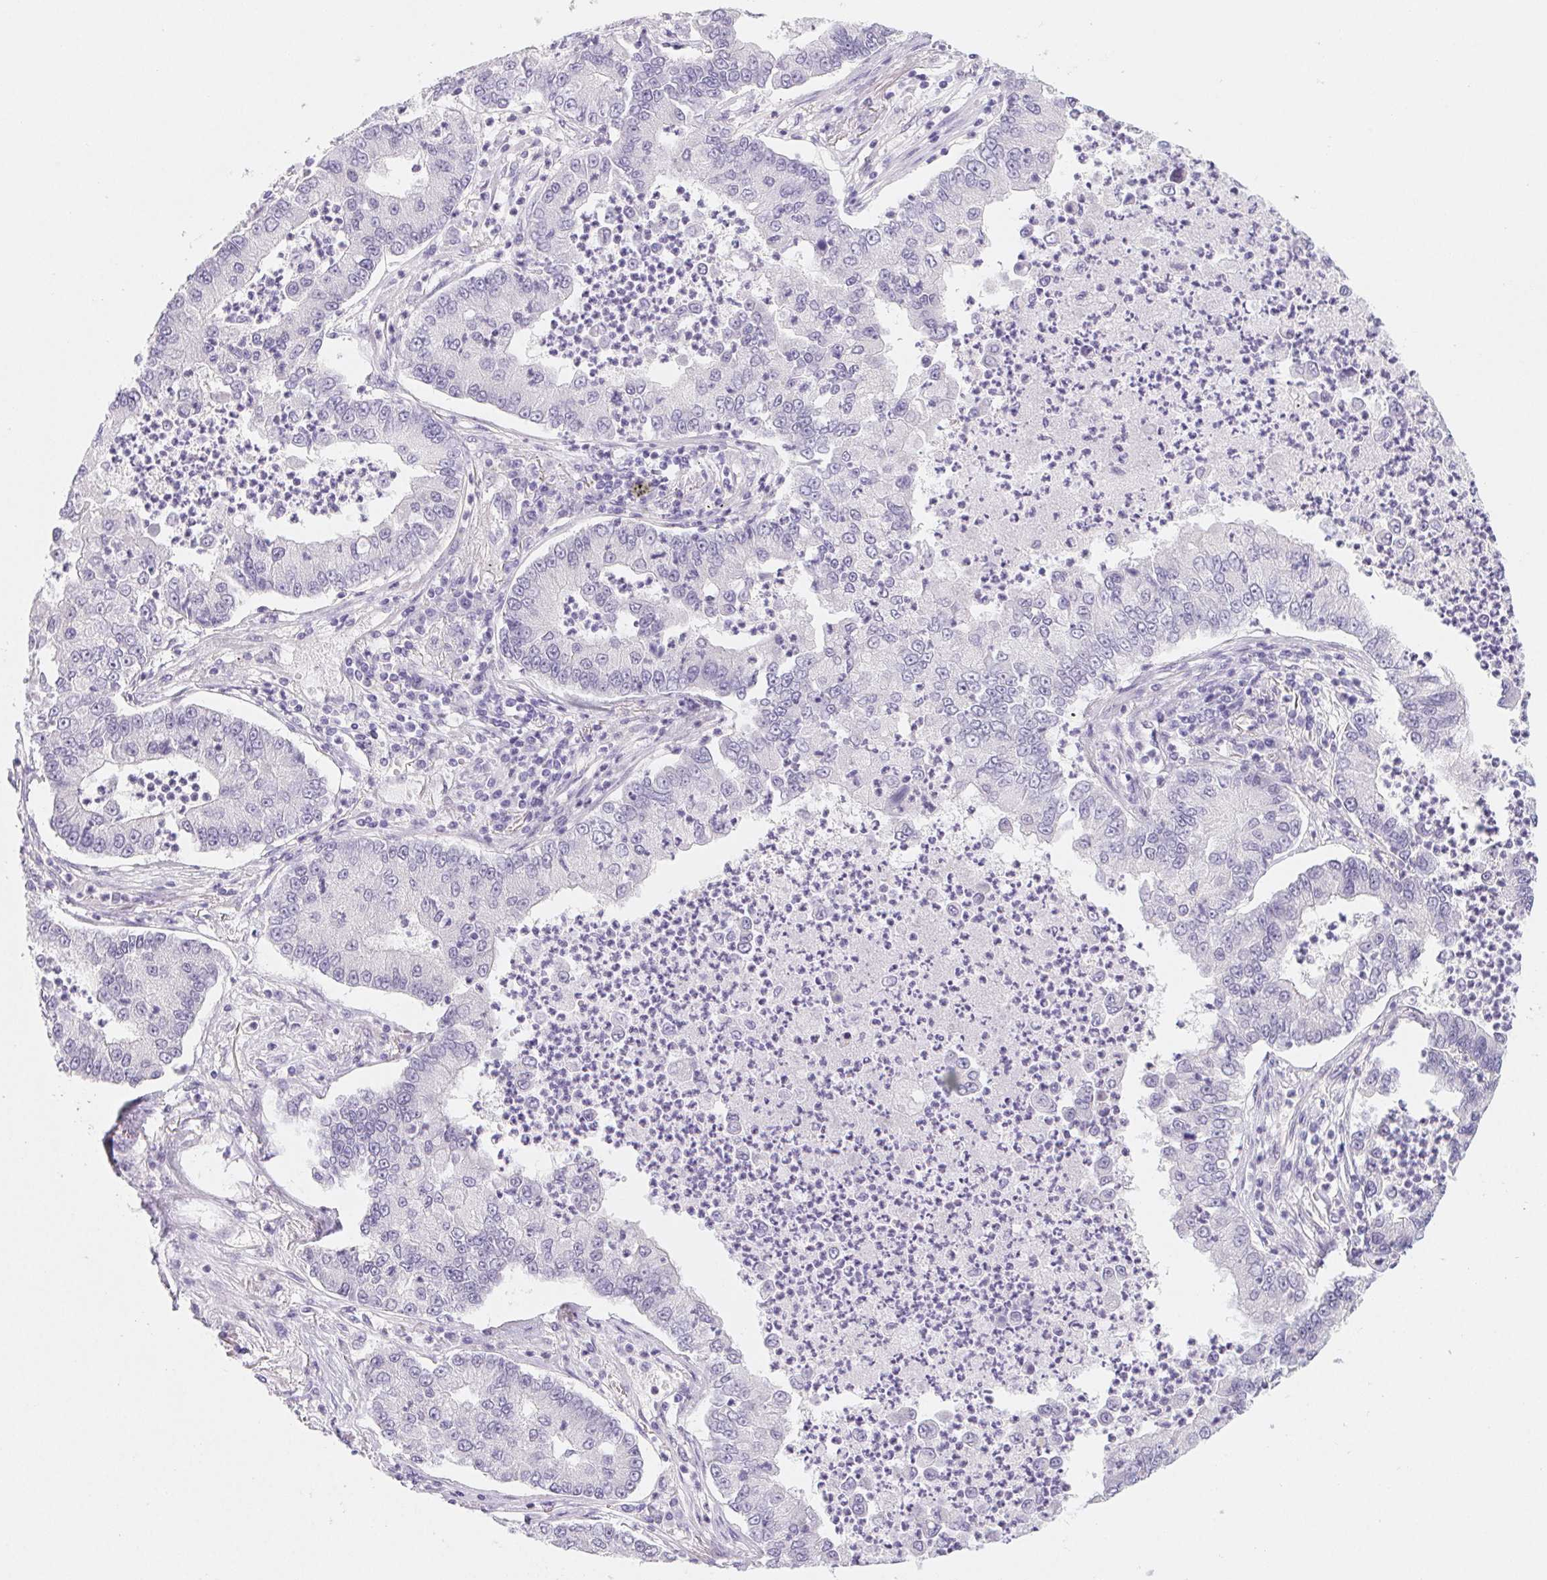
{"staining": {"intensity": "negative", "quantity": "none", "location": "none"}, "tissue": "lung cancer", "cell_type": "Tumor cells", "image_type": "cancer", "snomed": [{"axis": "morphology", "description": "Adenocarcinoma, NOS"}, {"axis": "topography", "description": "Lung"}], "caption": "Lung cancer (adenocarcinoma) was stained to show a protein in brown. There is no significant expression in tumor cells. Brightfield microscopy of immunohistochemistry (IHC) stained with DAB (brown) and hematoxylin (blue), captured at high magnification.", "gene": "CTNND2", "patient": {"sex": "female", "age": 57}}